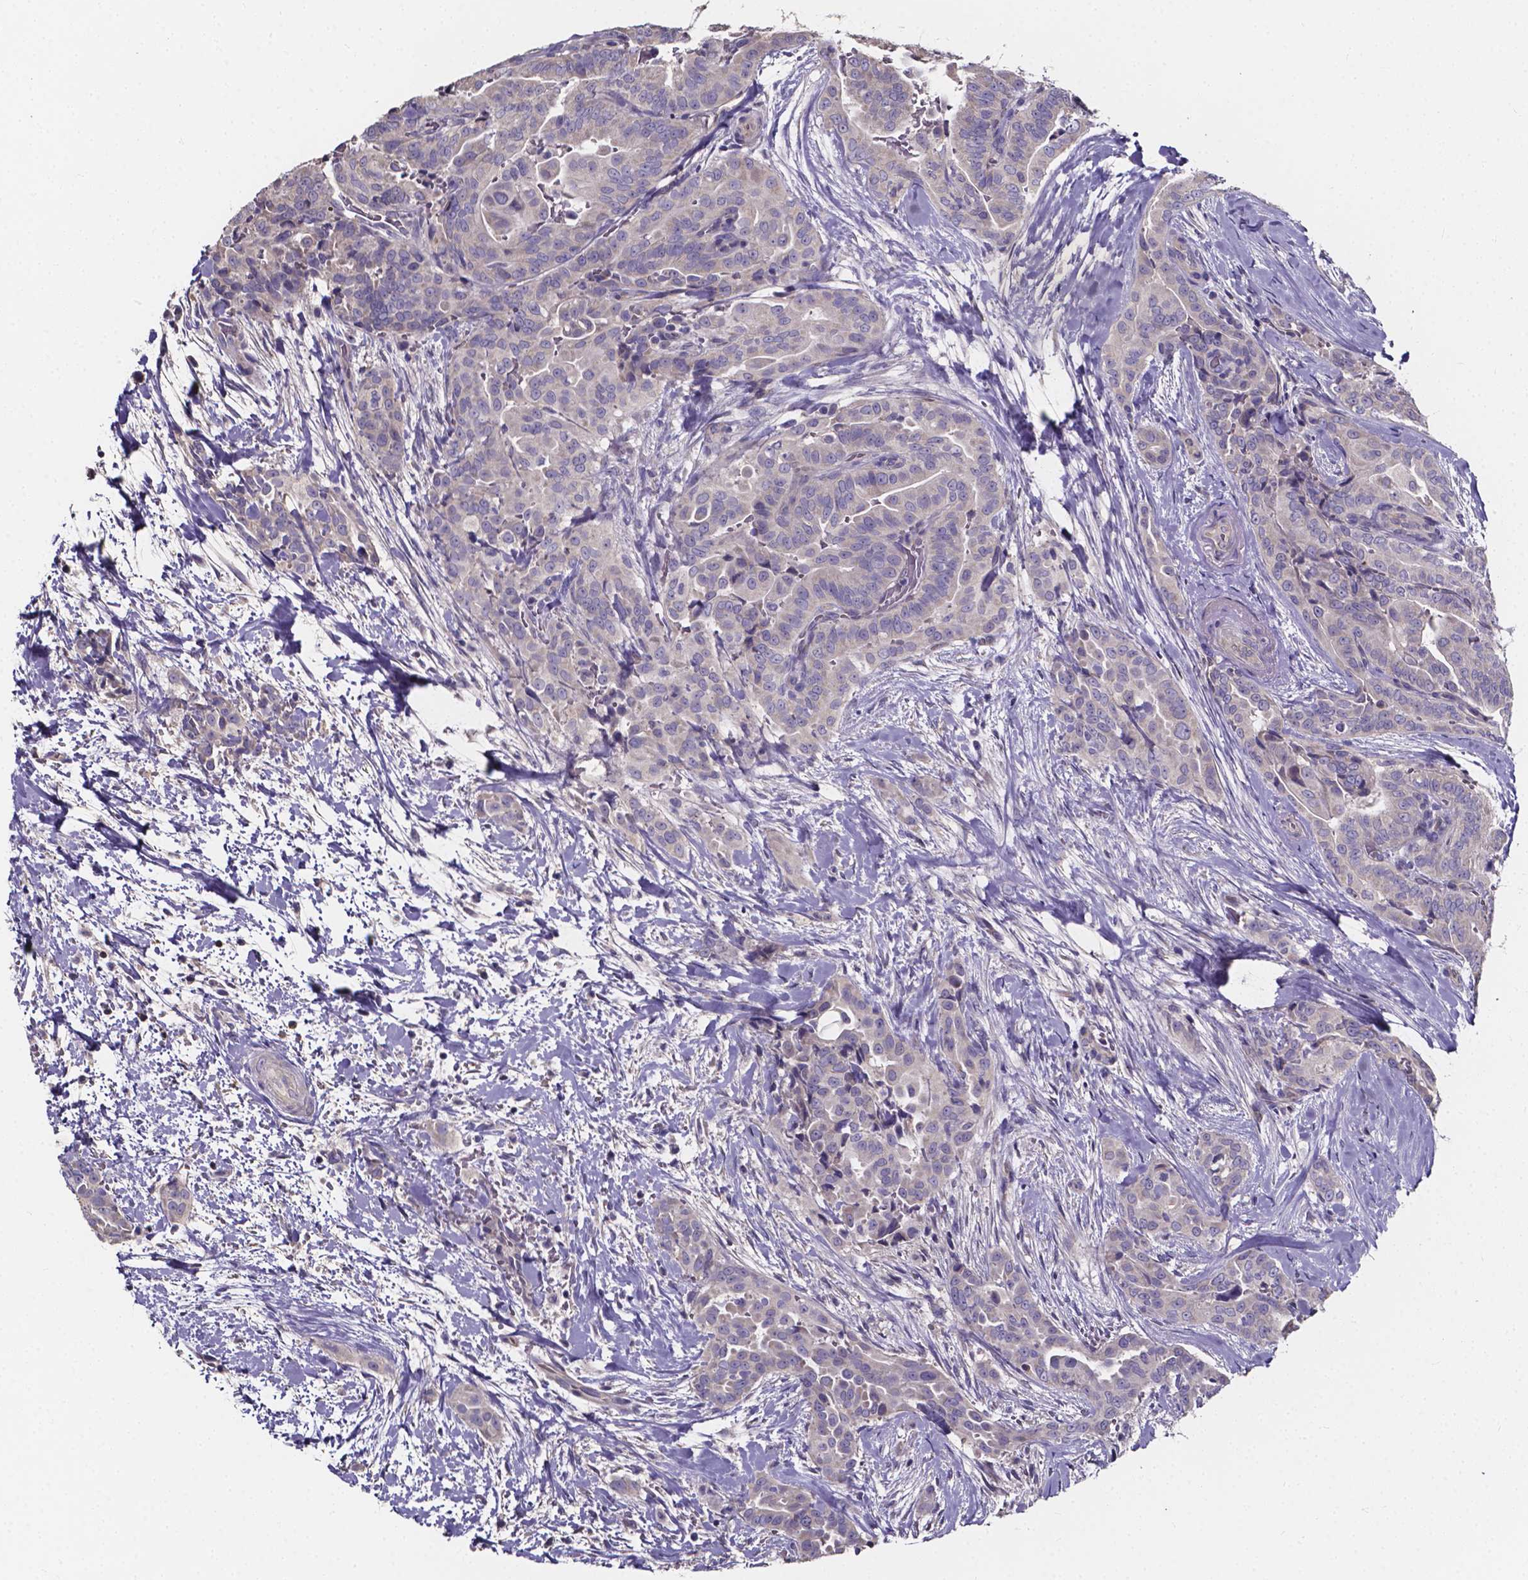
{"staining": {"intensity": "negative", "quantity": "none", "location": "none"}, "tissue": "thyroid cancer", "cell_type": "Tumor cells", "image_type": "cancer", "snomed": [{"axis": "morphology", "description": "Papillary adenocarcinoma, NOS"}, {"axis": "topography", "description": "Thyroid gland"}], "caption": "High magnification brightfield microscopy of thyroid cancer stained with DAB (3,3'-diaminobenzidine) (brown) and counterstained with hematoxylin (blue): tumor cells show no significant positivity. The staining is performed using DAB brown chromogen with nuclei counter-stained in using hematoxylin.", "gene": "THEMIS", "patient": {"sex": "male", "age": 61}}